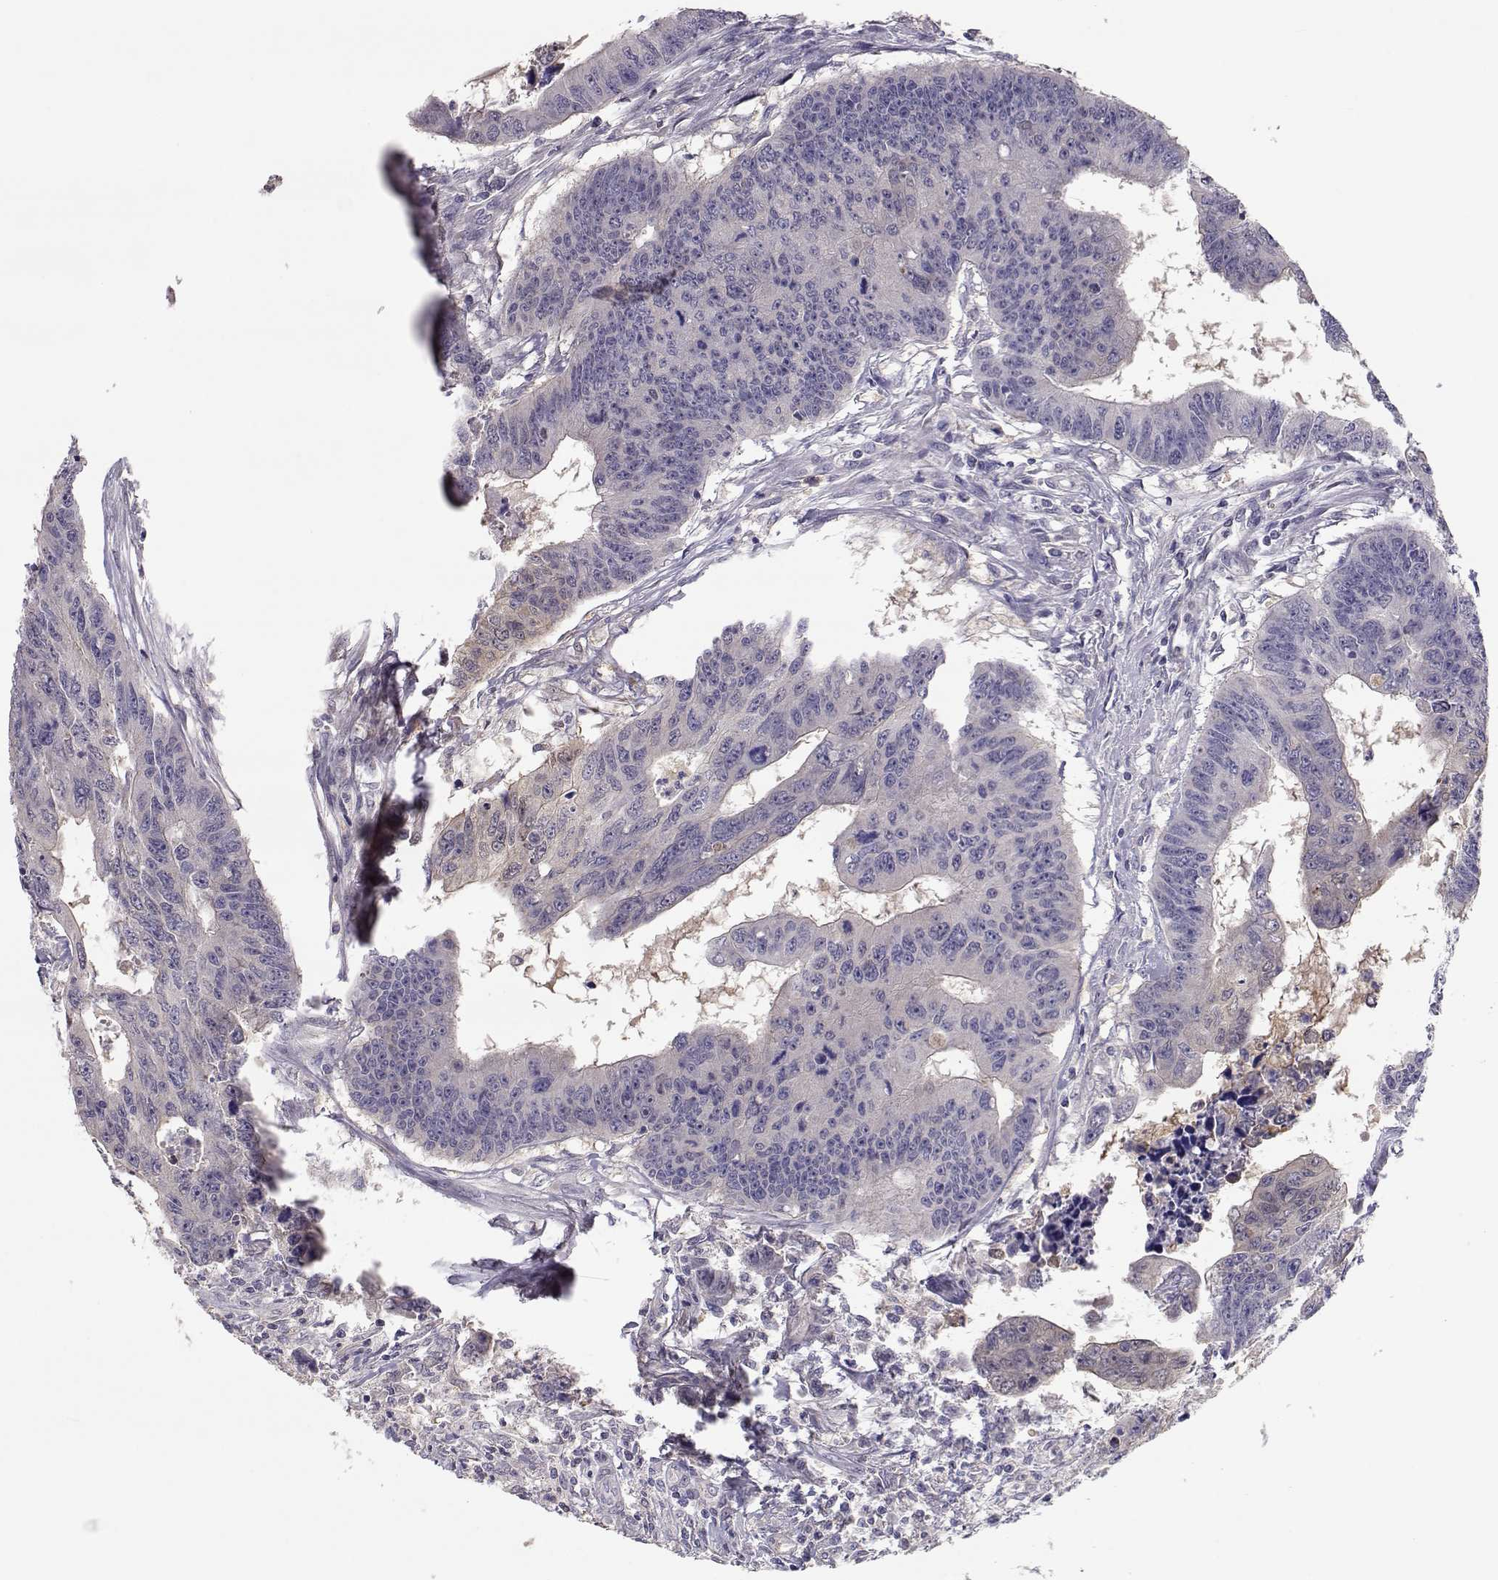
{"staining": {"intensity": "negative", "quantity": "none", "location": "none"}, "tissue": "colorectal cancer", "cell_type": "Tumor cells", "image_type": "cancer", "snomed": [{"axis": "morphology", "description": "Adenocarcinoma, NOS"}, {"axis": "topography", "description": "Rectum"}], "caption": "Tumor cells show no significant positivity in colorectal cancer.", "gene": "NCAM2", "patient": {"sex": "female", "age": 85}}